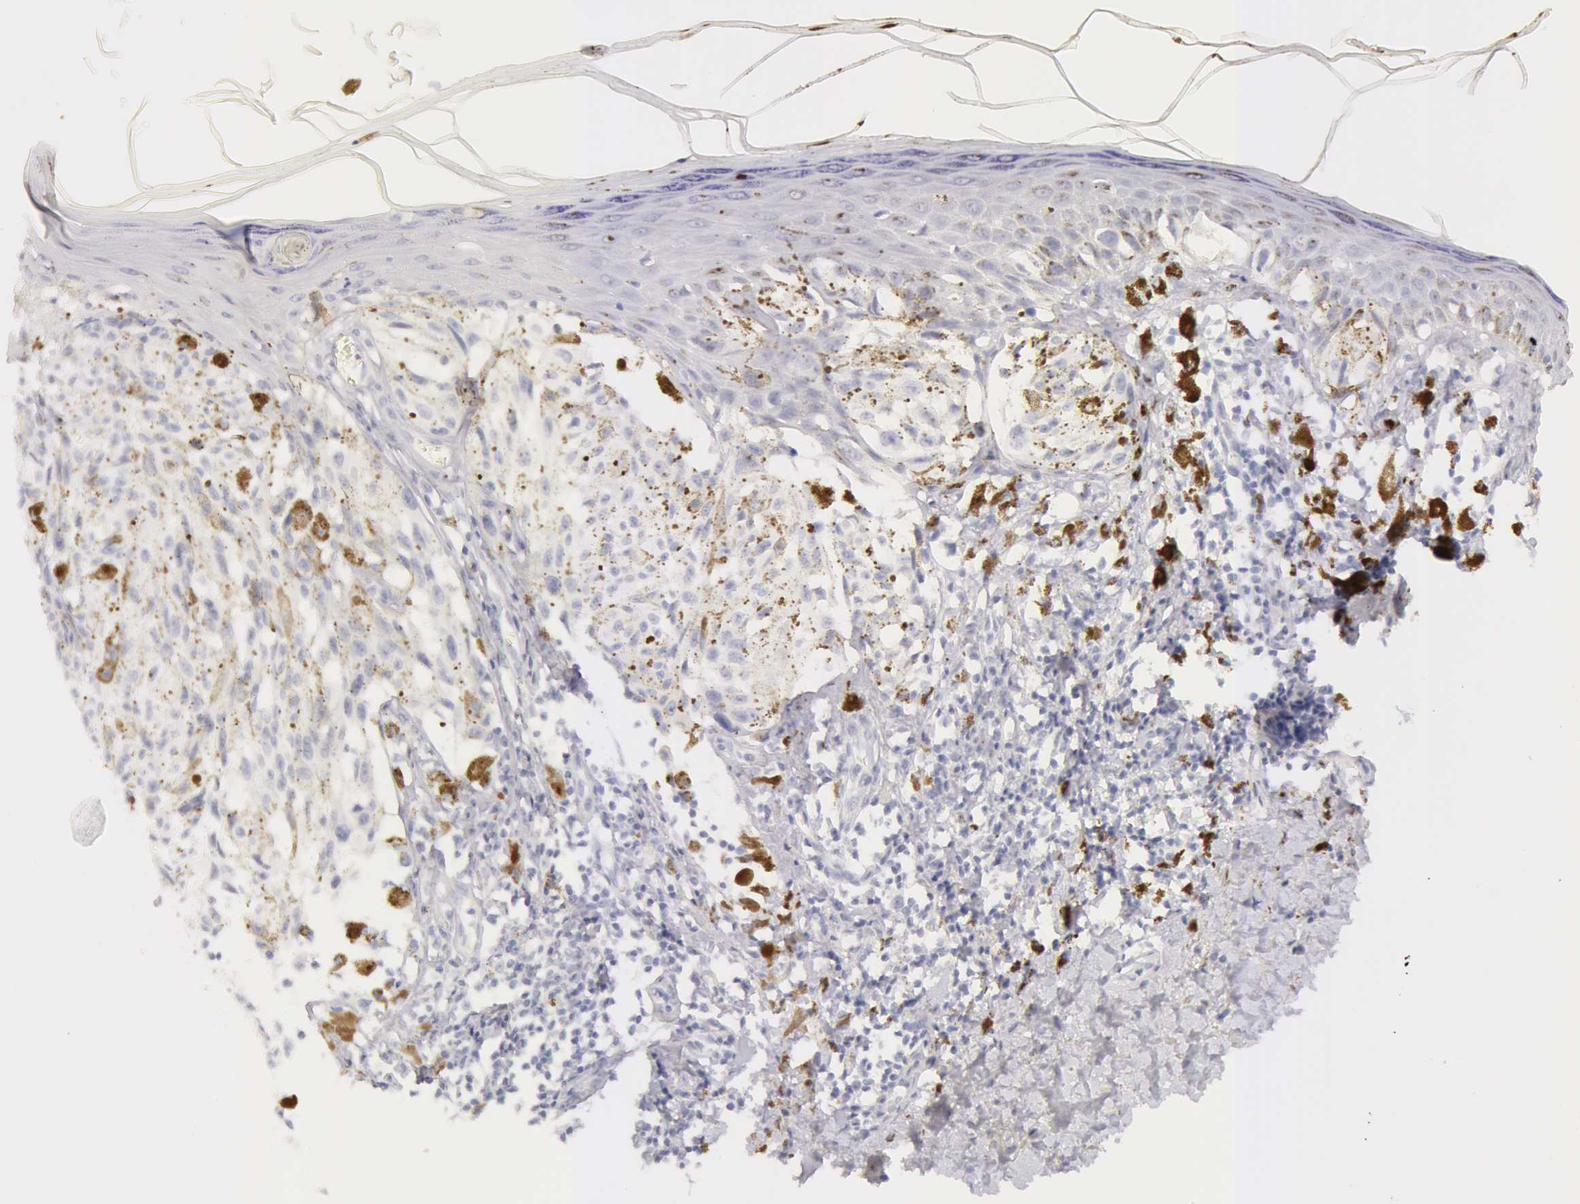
{"staining": {"intensity": "negative", "quantity": "none", "location": "none"}, "tissue": "melanoma", "cell_type": "Tumor cells", "image_type": "cancer", "snomed": [{"axis": "morphology", "description": "Malignant melanoma, NOS"}, {"axis": "topography", "description": "Skin"}], "caption": "Immunohistochemistry (IHC) photomicrograph of neoplastic tissue: human malignant melanoma stained with DAB demonstrates no significant protein expression in tumor cells. Brightfield microscopy of immunohistochemistry stained with DAB (3,3'-diaminobenzidine) (brown) and hematoxylin (blue), captured at high magnification.", "gene": "KRT8", "patient": {"sex": "female", "age": 72}}